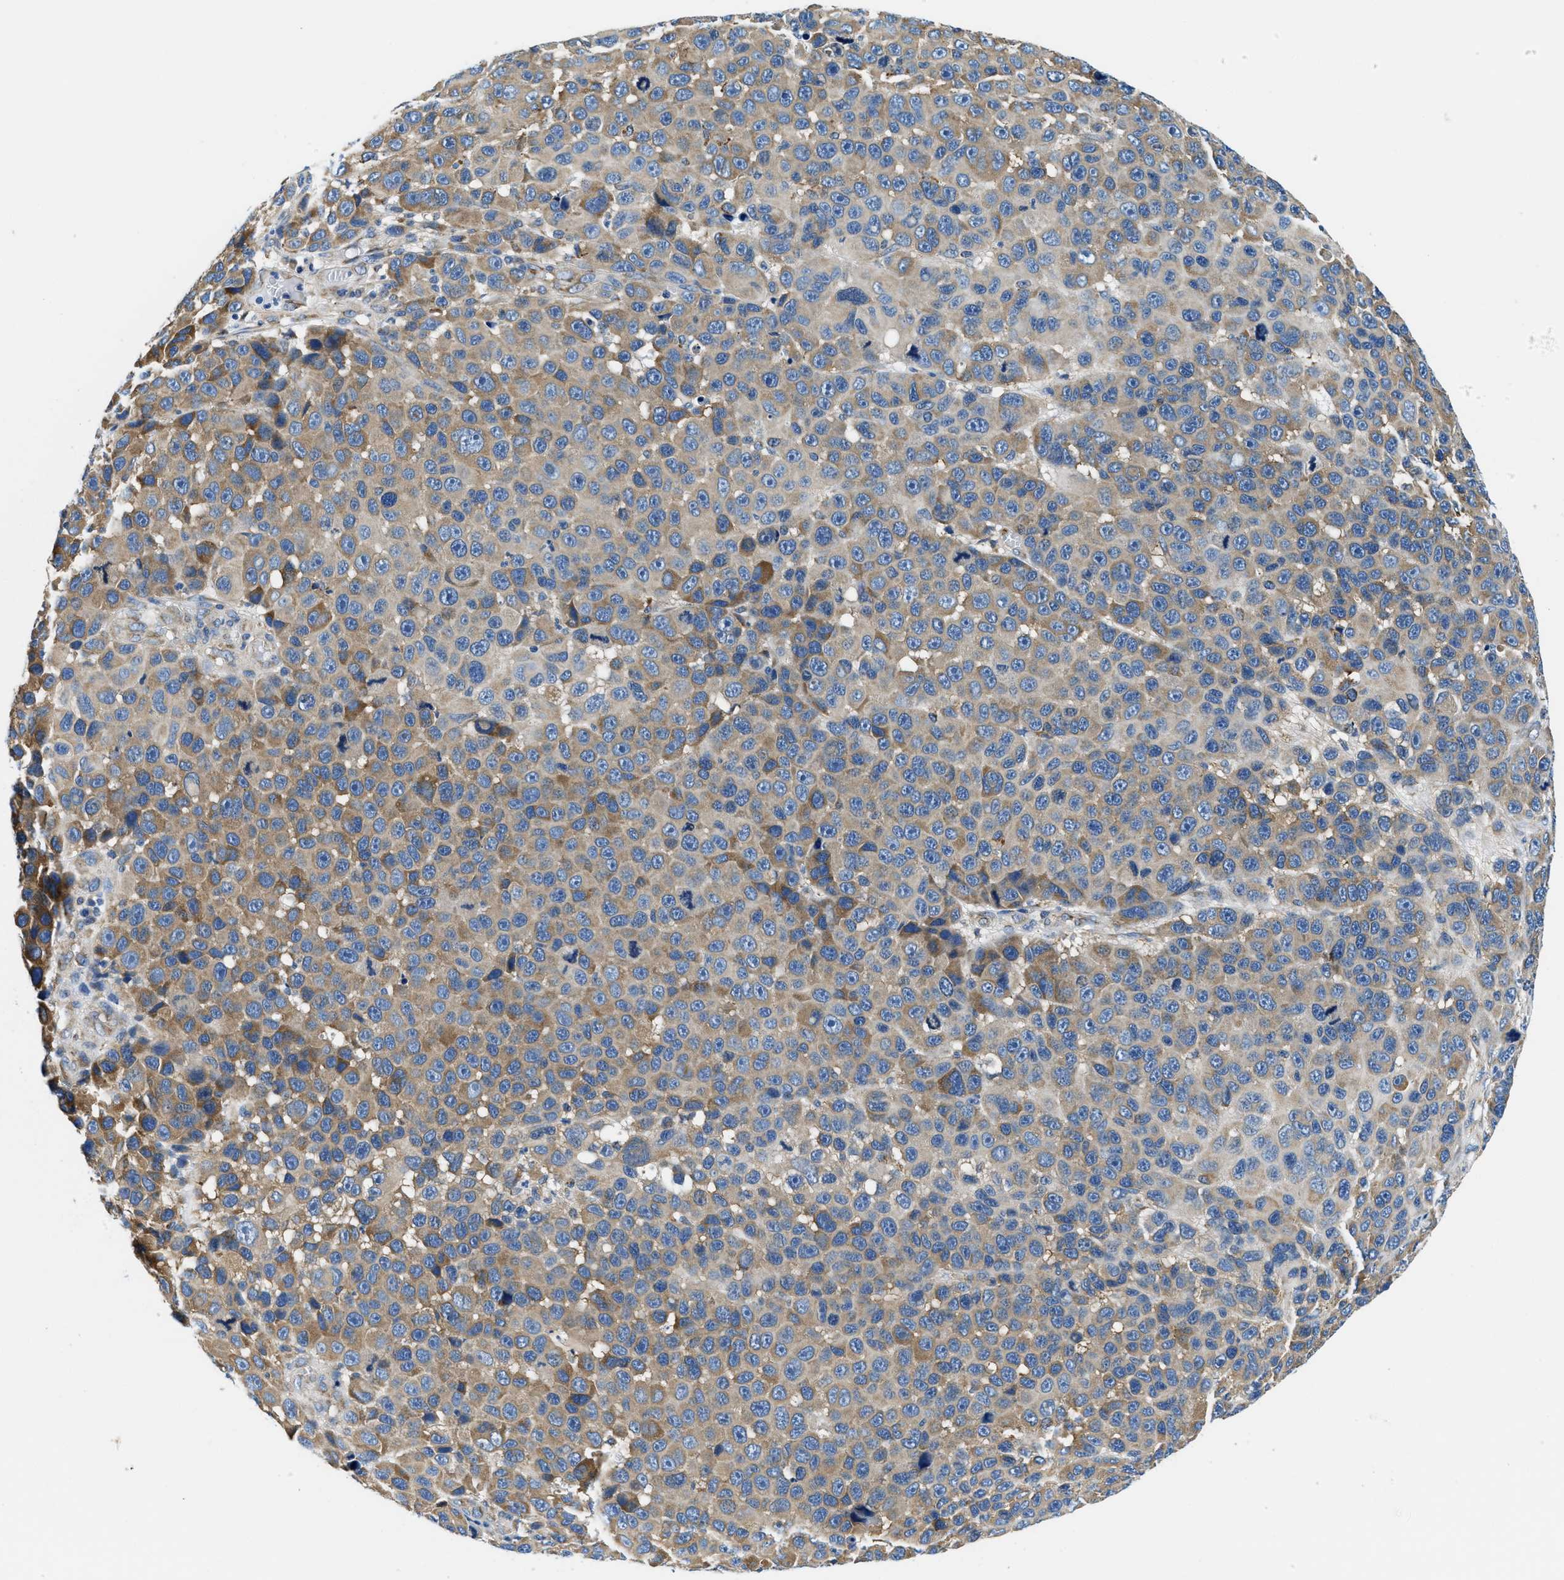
{"staining": {"intensity": "moderate", "quantity": "25%-75%", "location": "cytoplasmic/membranous"}, "tissue": "melanoma", "cell_type": "Tumor cells", "image_type": "cancer", "snomed": [{"axis": "morphology", "description": "Malignant melanoma, NOS"}, {"axis": "topography", "description": "Skin"}], "caption": "The image reveals immunohistochemical staining of malignant melanoma. There is moderate cytoplasmic/membranous expression is seen in about 25%-75% of tumor cells.", "gene": "SAMD4B", "patient": {"sex": "male", "age": 53}}